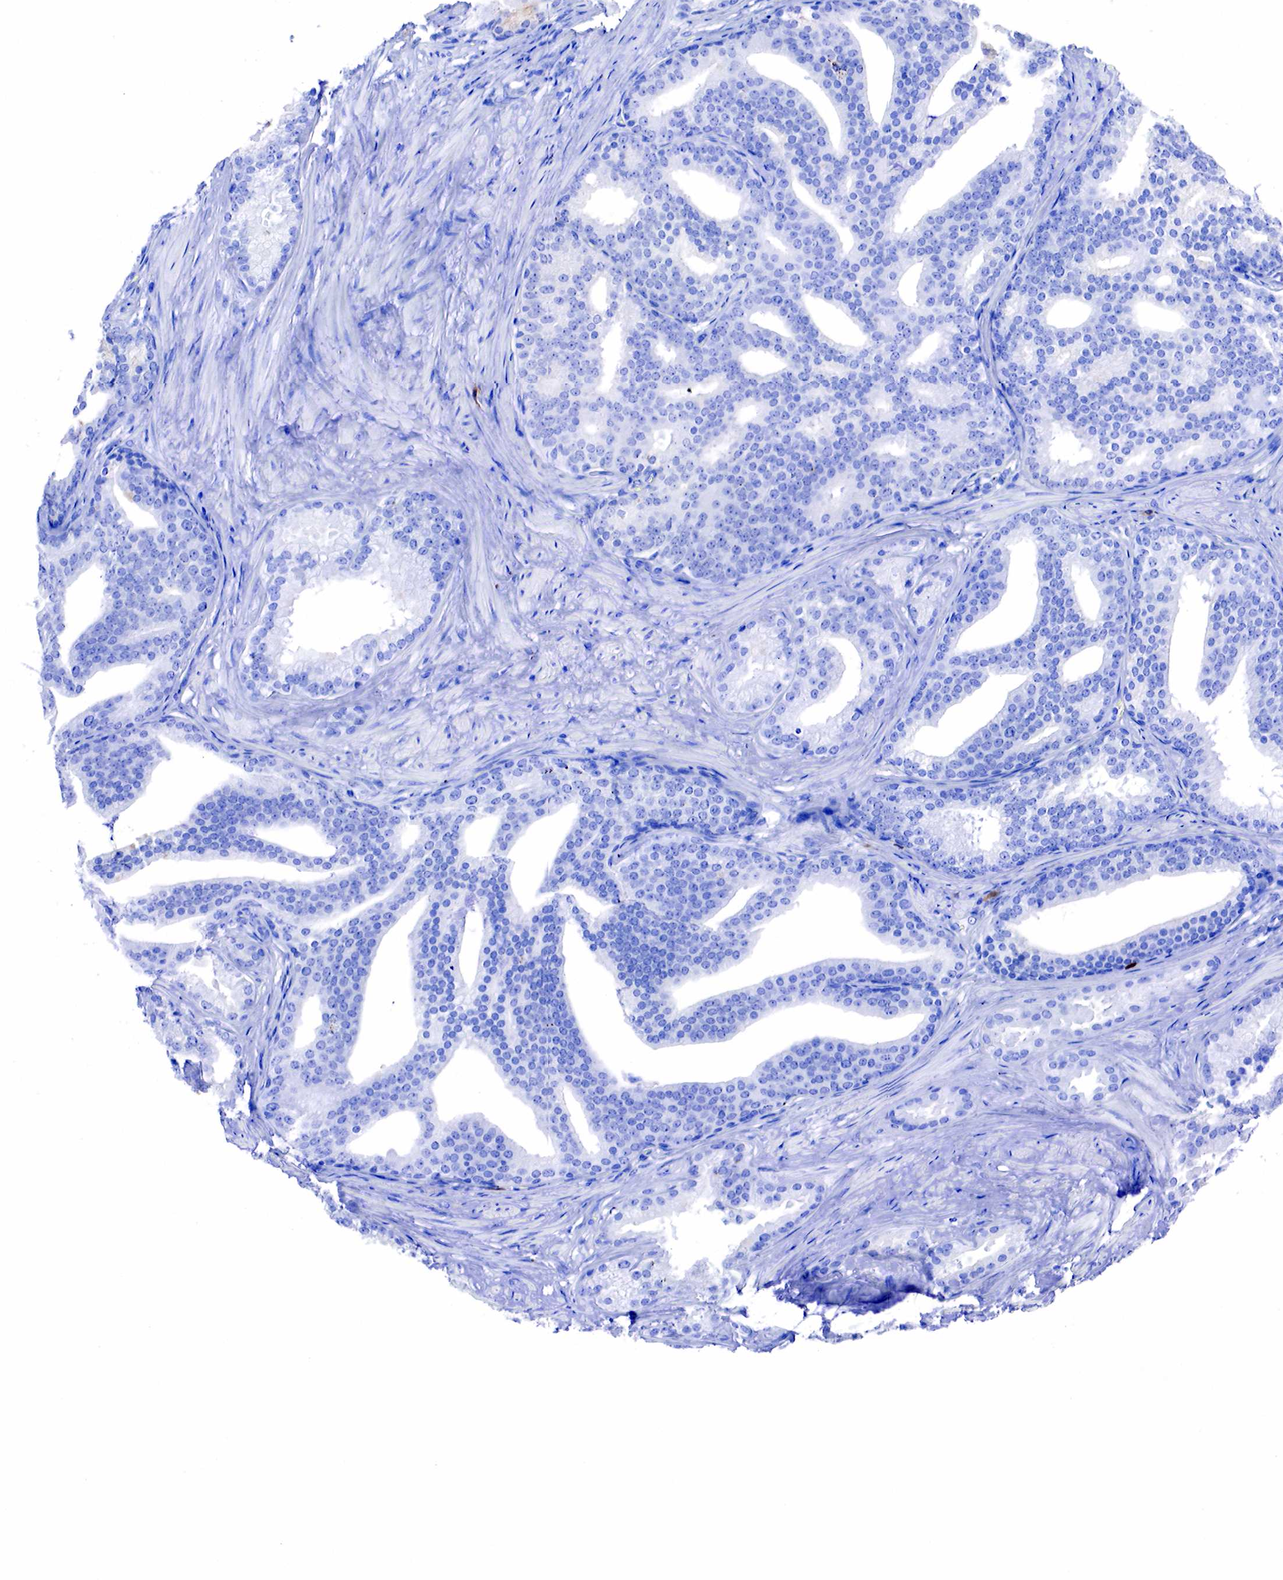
{"staining": {"intensity": "negative", "quantity": "none", "location": "none"}, "tissue": "prostate cancer", "cell_type": "Tumor cells", "image_type": "cancer", "snomed": [{"axis": "morphology", "description": "Adenocarcinoma, Low grade"}, {"axis": "topography", "description": "Prostate"}], "caption": "DAB (3,3'-diaminobenzidine) immunohistochemical staining of human prostate cancer (low-grade adenocarcinoma) demonstrates no significant expression in tumor cells.", "gene": "CD79A", "patient": {"sex": "male", "age": 71}}